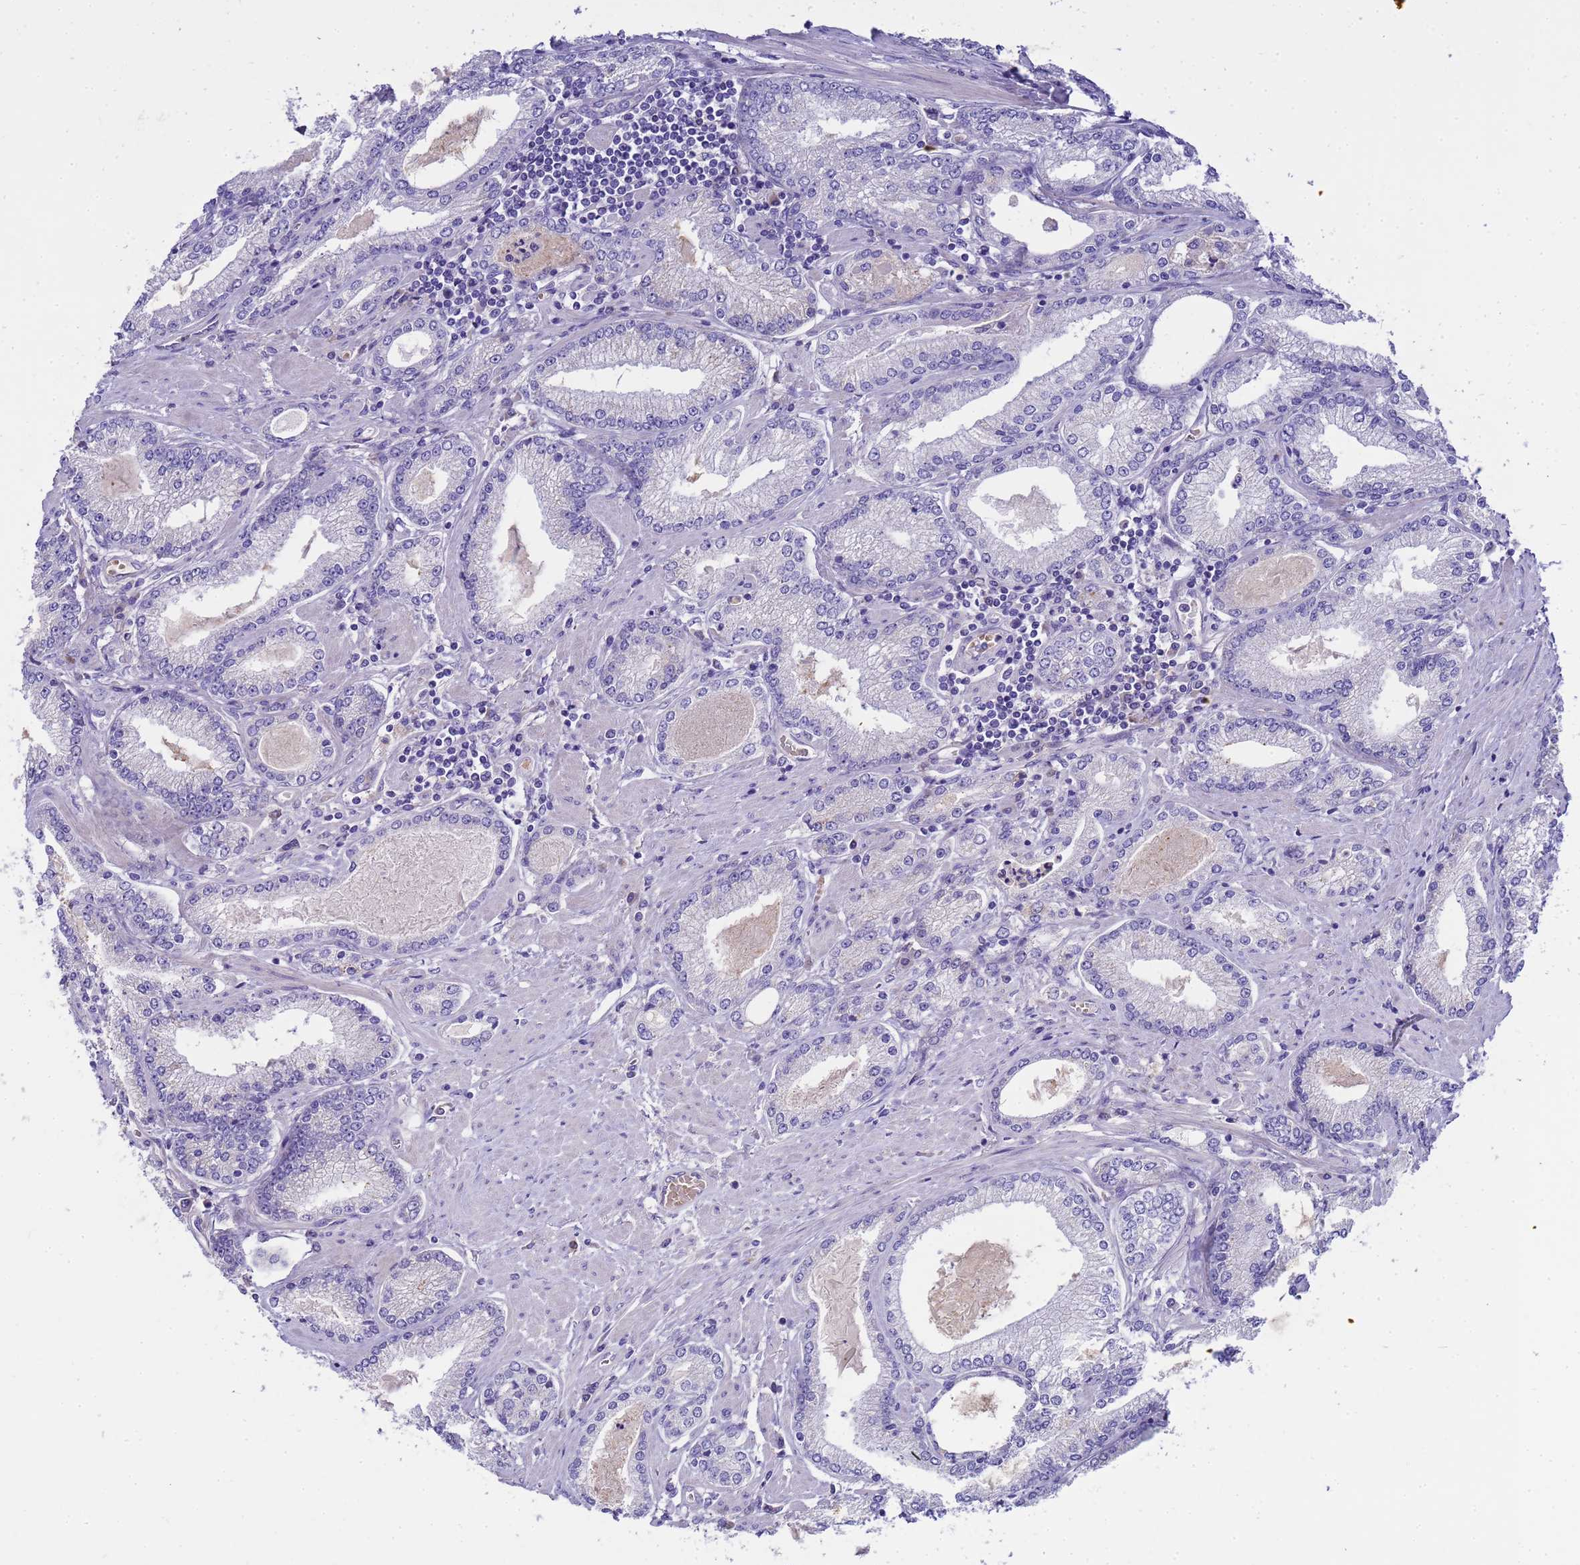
{"staining": {"intensity": "negative", "quantity": "none", "location": "none"}, "tissue": "prostate cancer", "cell_type": "Tumor cells", "image_type": "cancer", "snomed": [{"axis": "morphology", "description": "Adenocarcinoma, High grade"}, {"axis": "topography", "description": "Prostate"}], "caption": "Tumor cells are negative for protein expression in human prostate cancer. Brightfield microscopy of immunohistochemistry (IHC) stained with DAB (brown) and hematoxylin (blue), captured at high magnification.", "gene": "RIPPLY2", "patient": {"sex": "male", "age": 66}}